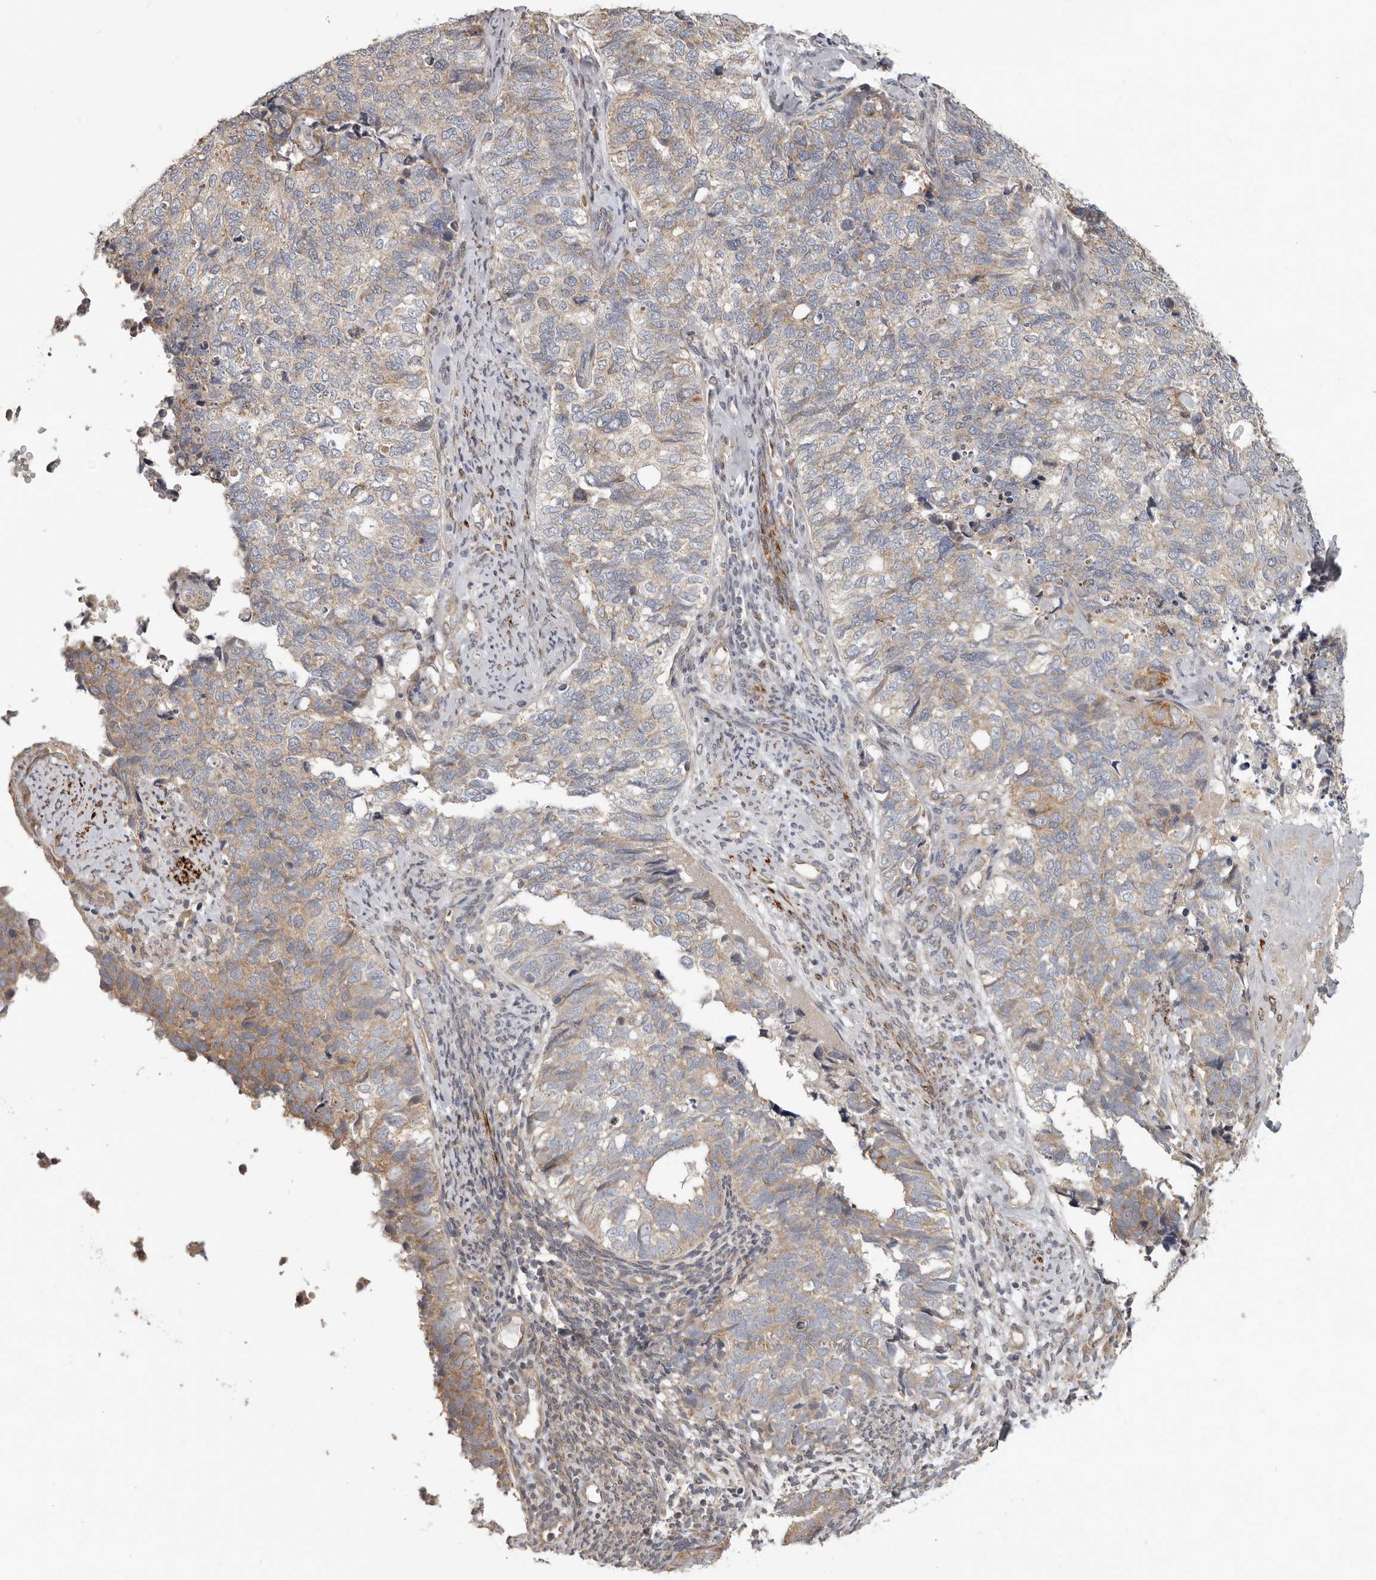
{"staining": {"intensity": "weak", "quantity": "25%-75%", "location": "cytoplasmic/membranous"}, "tissue": "cervical cancer", "cell_type": "Tumor cells", "image_type": "cancer", "snomed": [{"axis": "morphology", "description": "Squamous cell carcinoma, NOS"}, {"axis": "topography", "description": "Cervix"}], "caption": "Immunohistochemistry (IHC) micrograph of human cervical cancer stained for a protein (brown), which demonstrates low levels of weak cytoplasmic/membranous expression in approximately 25%-75% of tumor cells.", "gene": "UNK", "patient": {"sex": "female", "age": 63}}